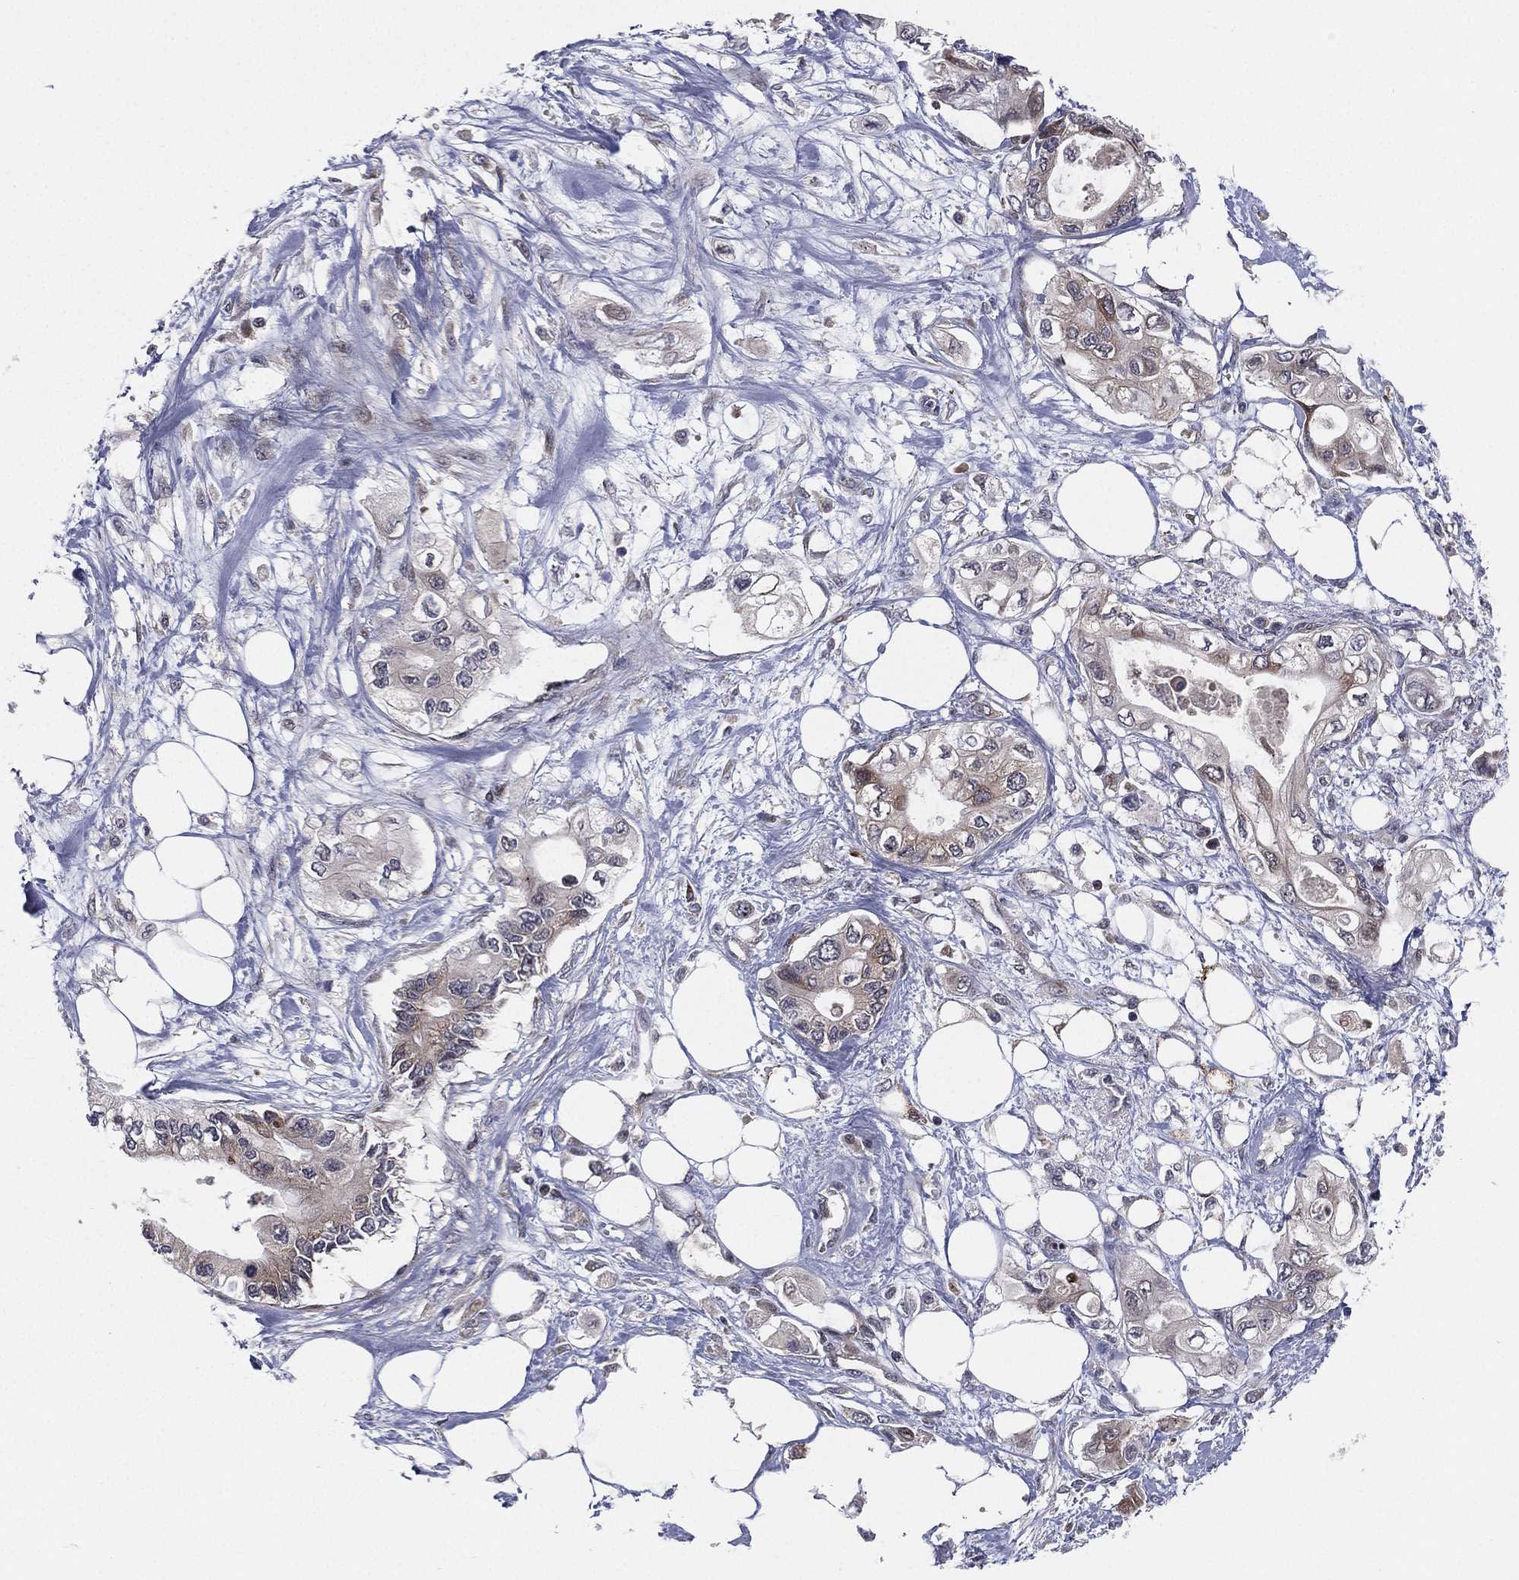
{"staining": {"intensity": "weak", "quantity": "25%-75%", "location": "cytoplasmic/membranous"}, "tissue": "pancreatic cancer", "cell_type": "Tumor cells", "image_type": "cancer", "snomed": [{"axis": "morphology", "description": "Adenocarcinoma, NOS"}, {"axis": "topography", "description": "Pancreas"}], "caption": "This is a micrograph of immunohistochemistry staining of pancreatic cancer (adenocarcinoma), which shows weak expression in the cytoplasmic/membranous of tumor cells.", "gene": "UTP14A", "patient": {"sex": "female", "age": 63}}